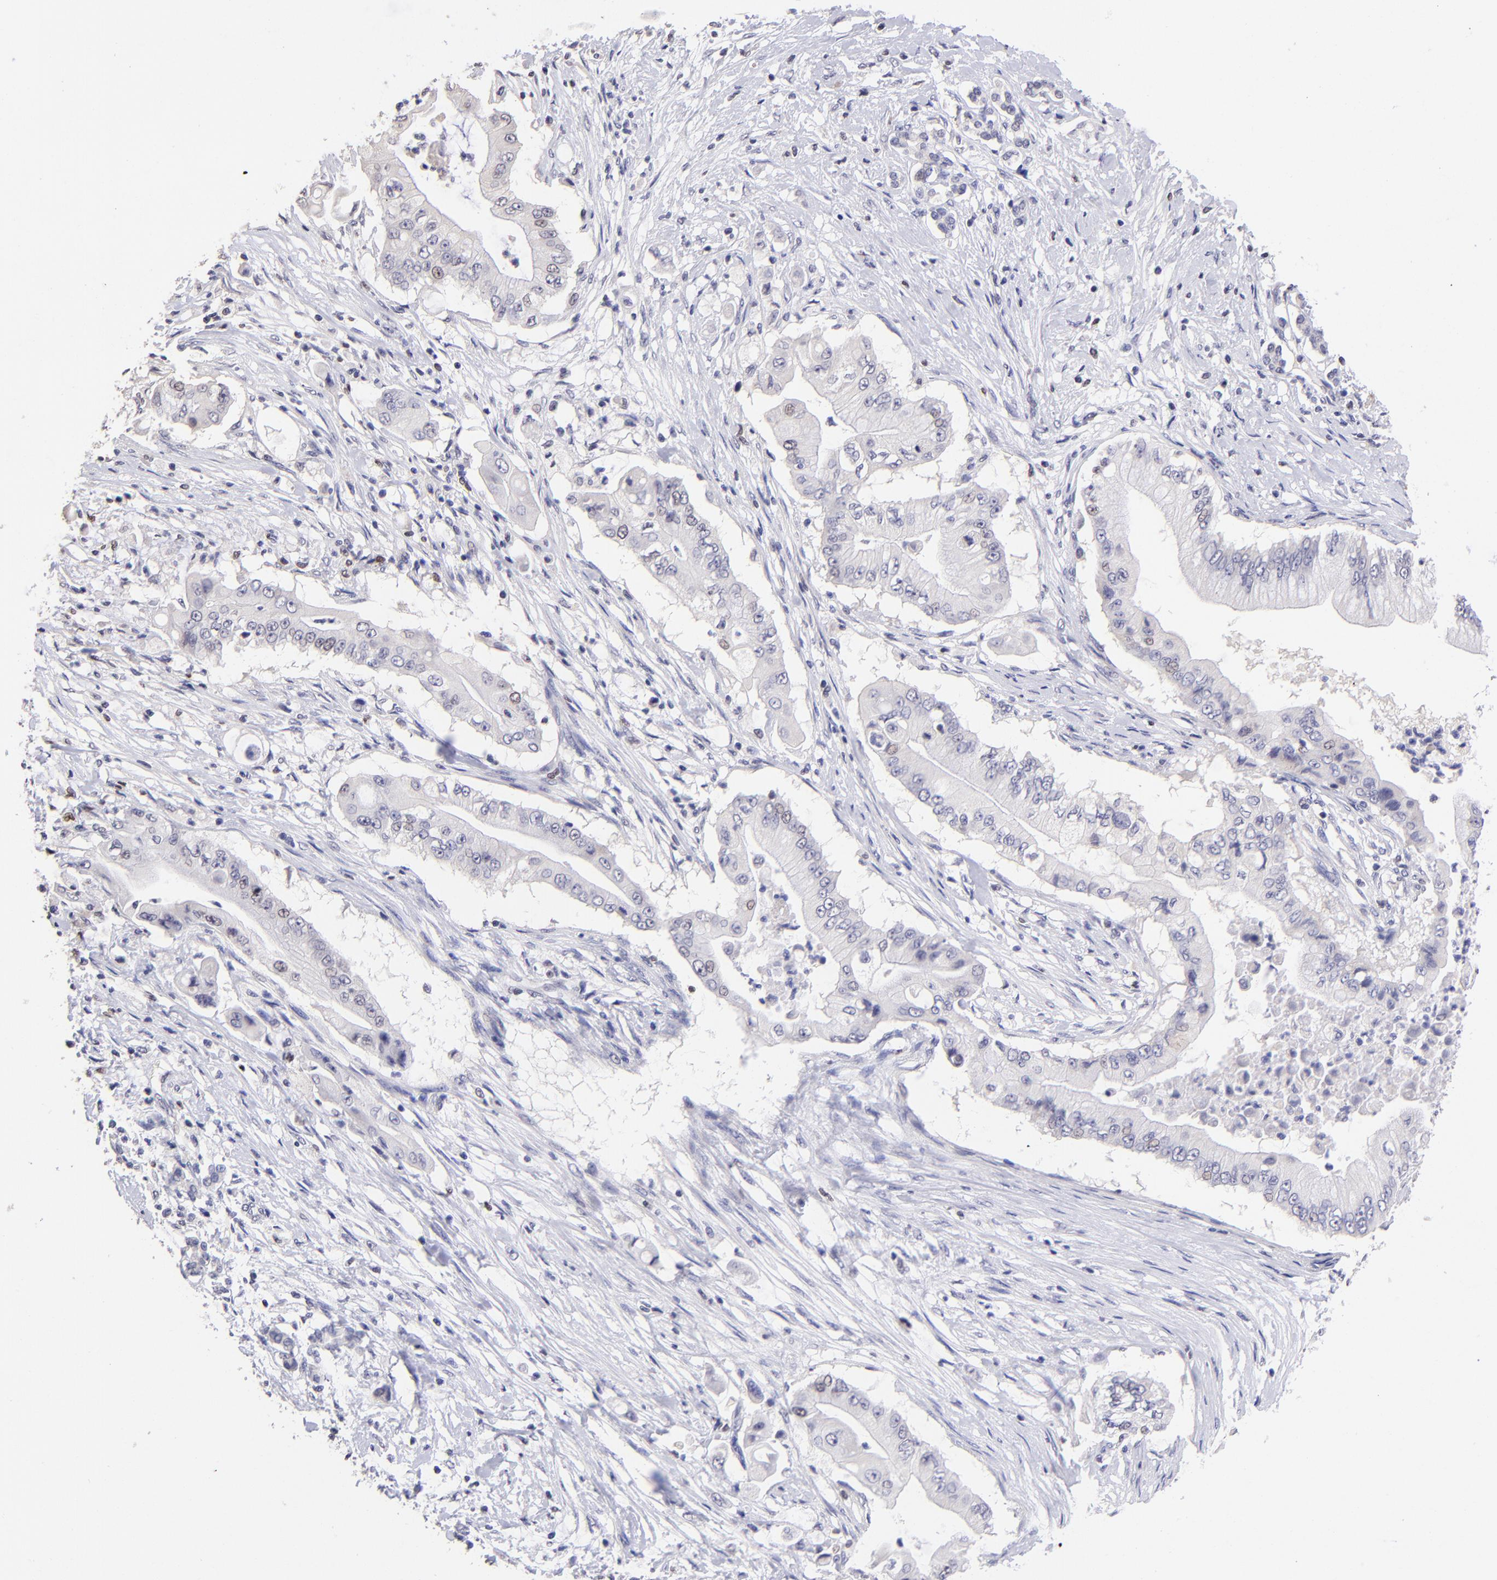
{"staining": {"intensity": "weak", "quantity": "<25%", "location": "nuclear"}, "tissue": "pancreatic cancer", "cell_type": "Tumor cells", "image_type": "cancer", "snomed": [{"axis": "morphology", "description": "Adenocarcinoma, NOS"}, {"axis": "topography", "description": "Pancreas"}], "caption": "Immunohistochemistry (IHC) image of human pancreatic cancer (adenocarcinoma) stained for a protein (brown), which demonstrates no positivity in tumor cells.", "gene": "DNMT1", "patient": {"sex": "male", "age": 62}}